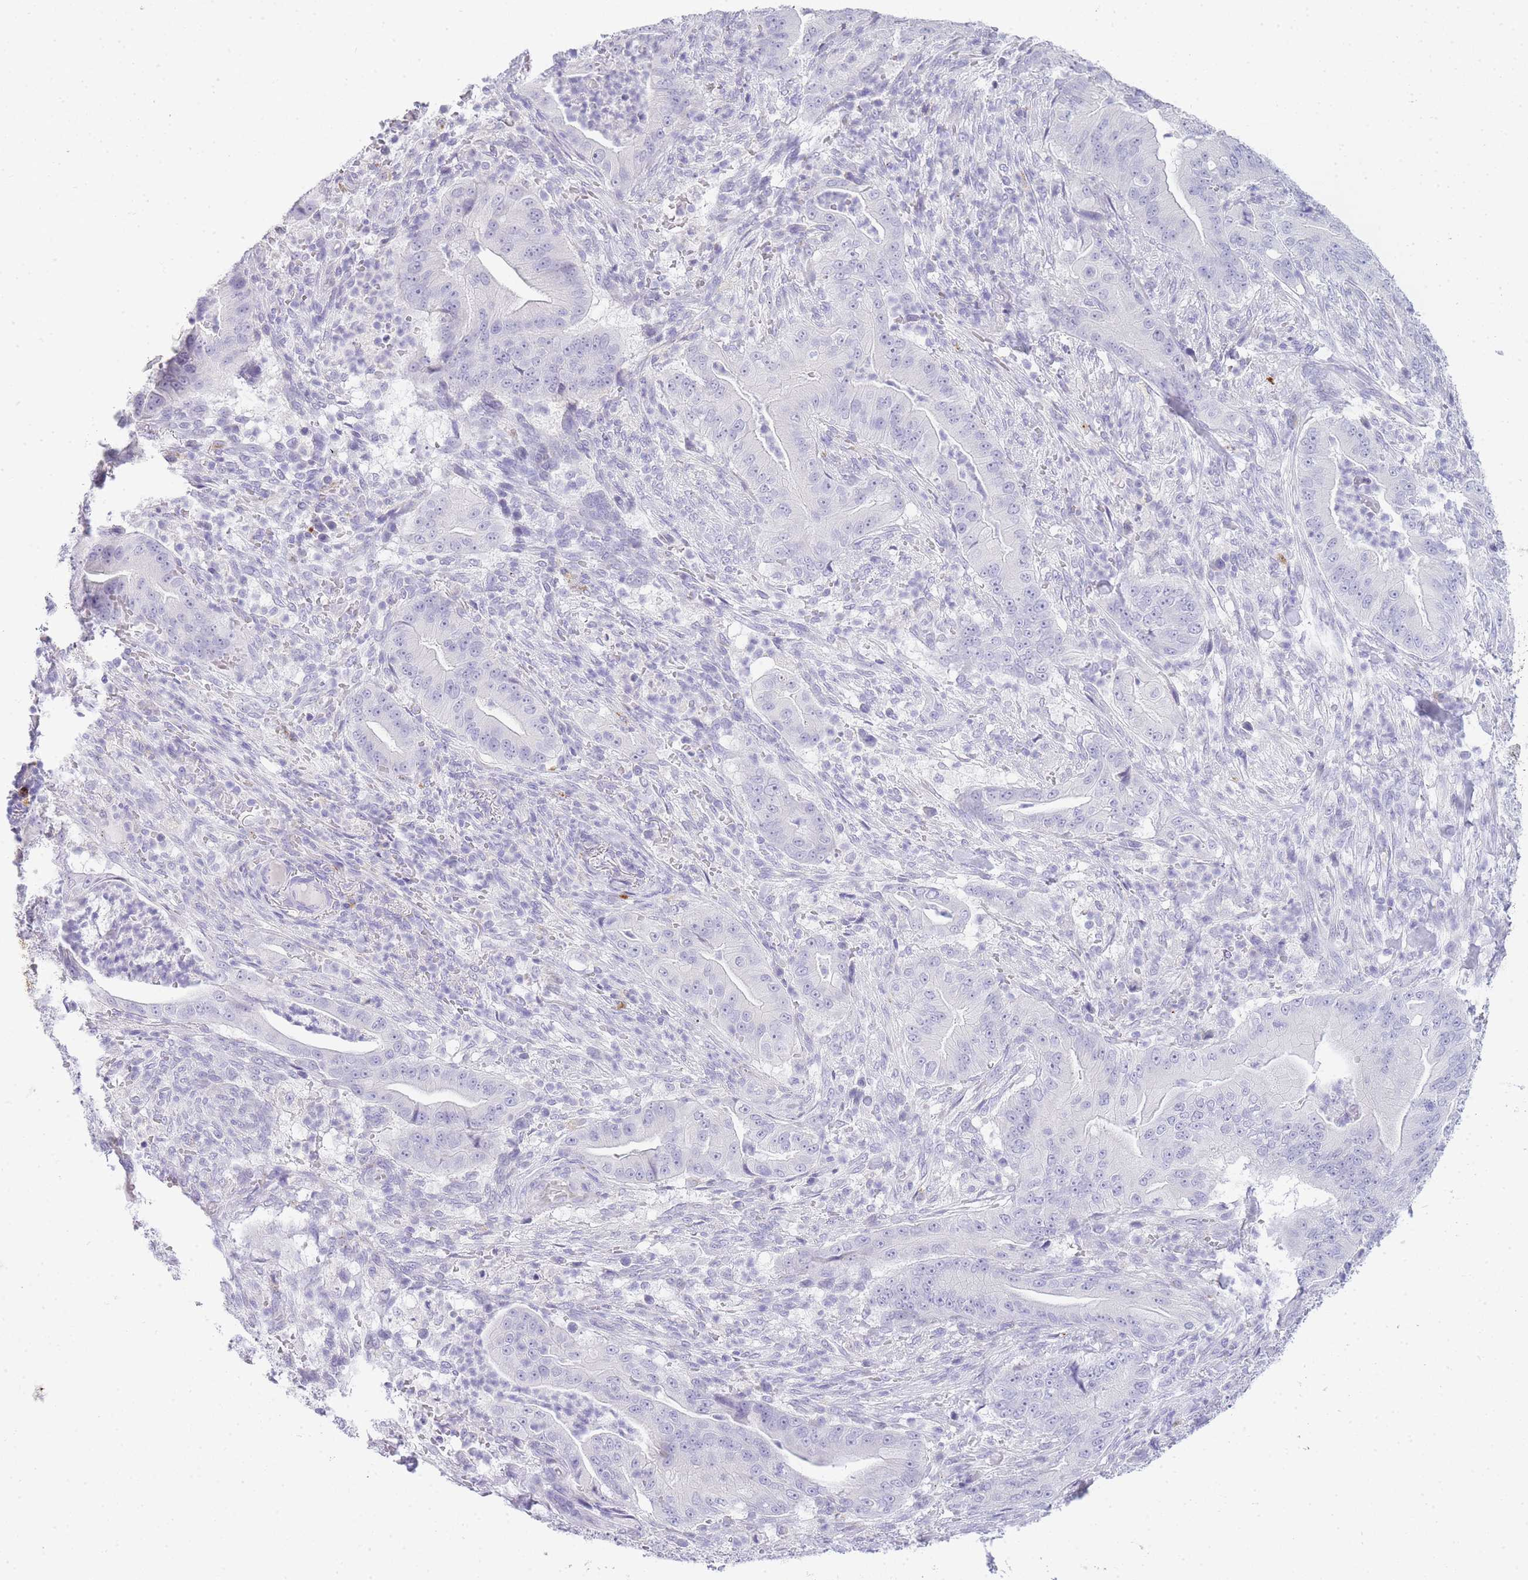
{"staining": {"intensity": "negative", "quantity": "none", "location": "none"}, "tissue": "pancreatic cancer", "cell_type": "Tumor cells", "image_type": "cancer", "snomed": [{"axis": "morphology", "description": "Adenocarcinoma, NOS"}, {"axis": "topography", "description": "Pancreas"}], "caption": "Adenocarcinoma (pancreatic) was stained to show a protein in brown. There is no significant expression in tumor cells.", "gene": "RHO", "patient": {"sex": "male", "age": 71}}